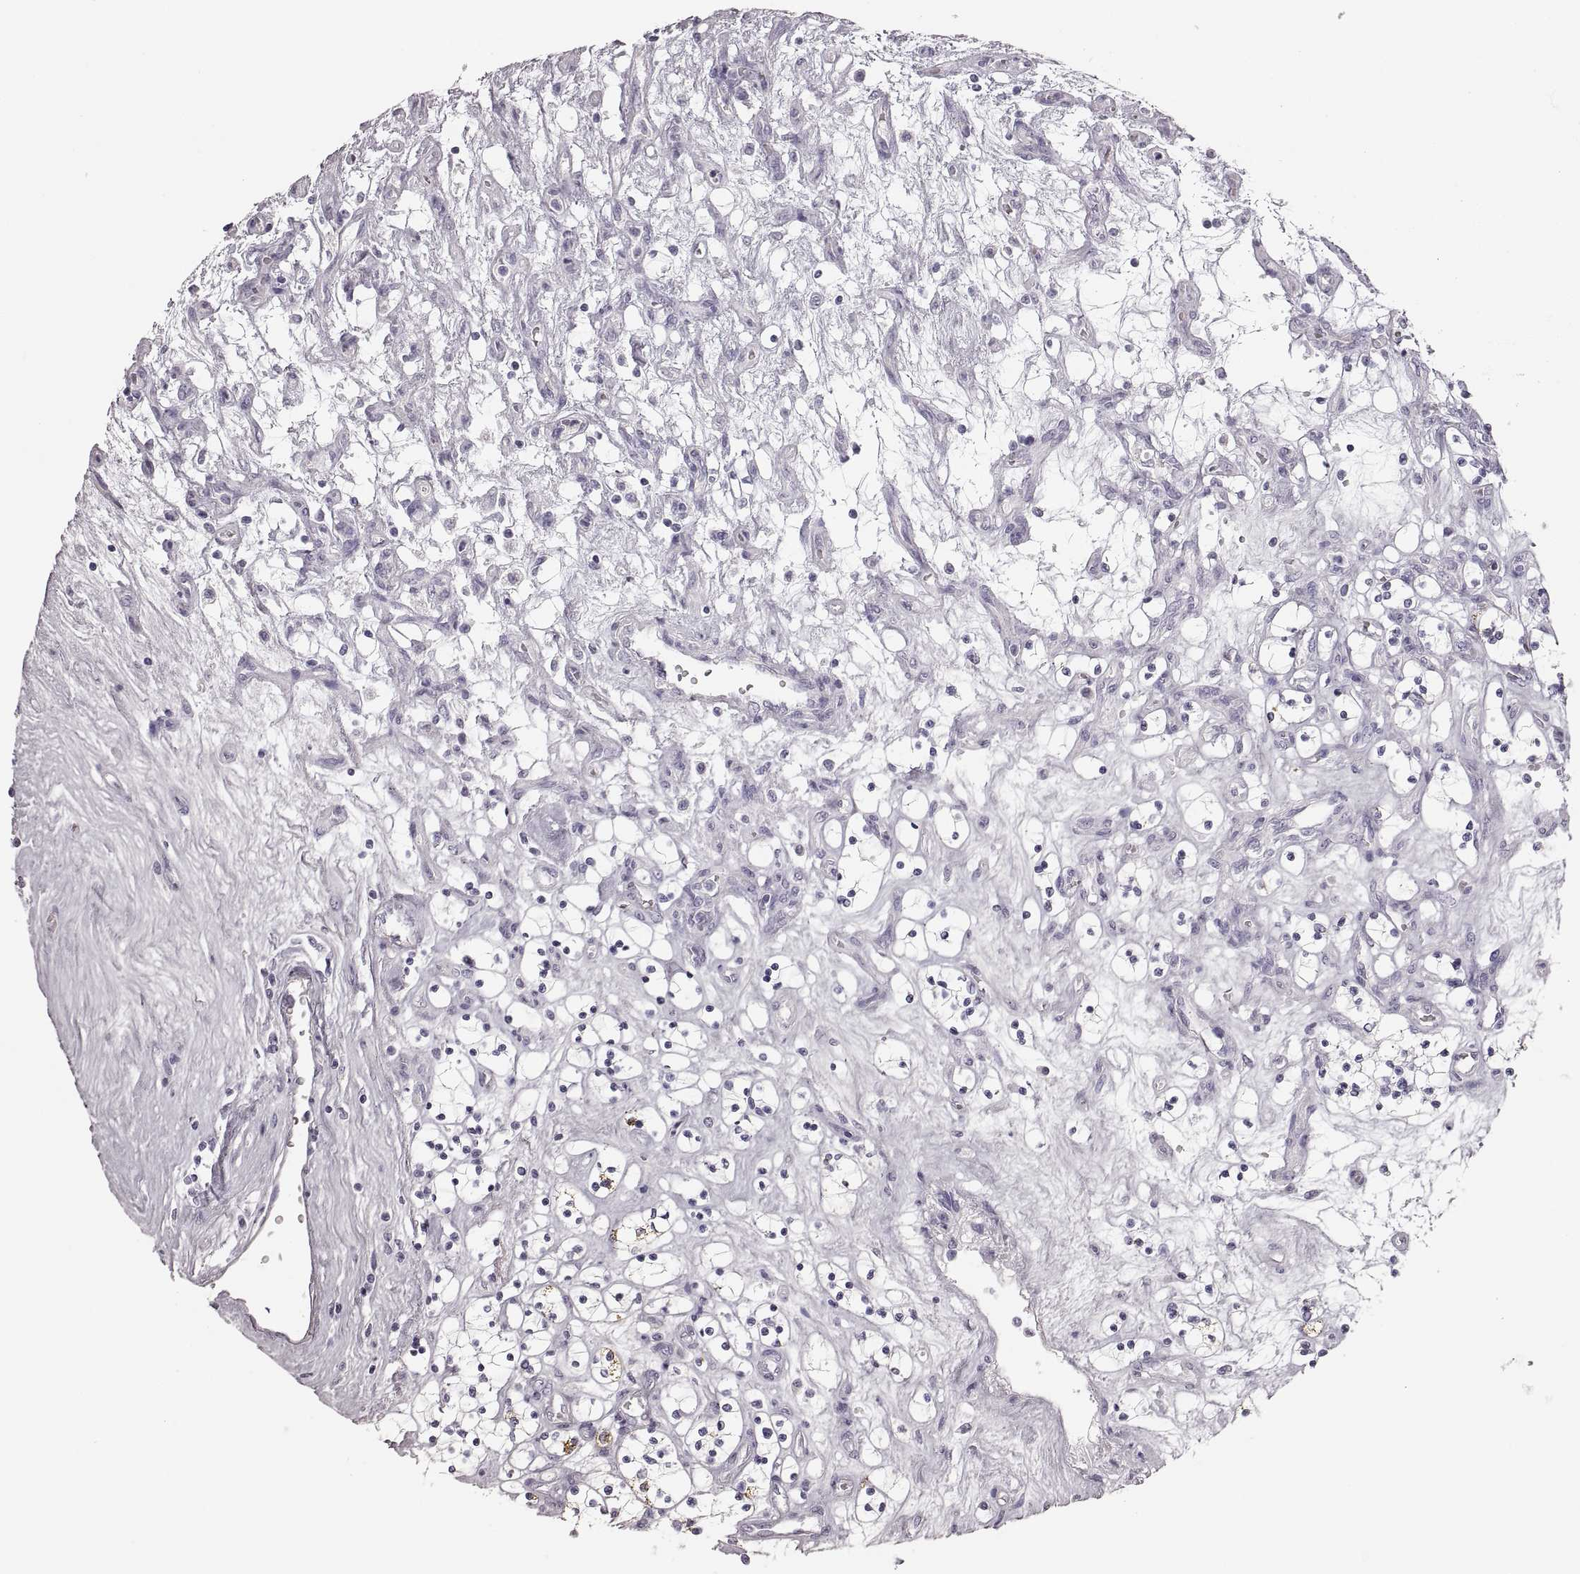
{"staining": {"intensity": "negative", "quantity": "none", "location": "none"}, "tissue": "renal cancer", "cell_type": "Tumor cells", "image_type": "cancer", "snomed": [{"axis": "morphology", "description": "Adenocarcinoma, NOS"}, {"axis": "topography", "description": "Kidney"}], "caption": "An image of adenocarcinoma (renal) stained for a protein demonstrates no brown staining in tumor cells.", "gene": "RDH13", "patient": {"sex": "female", "age": 69}}